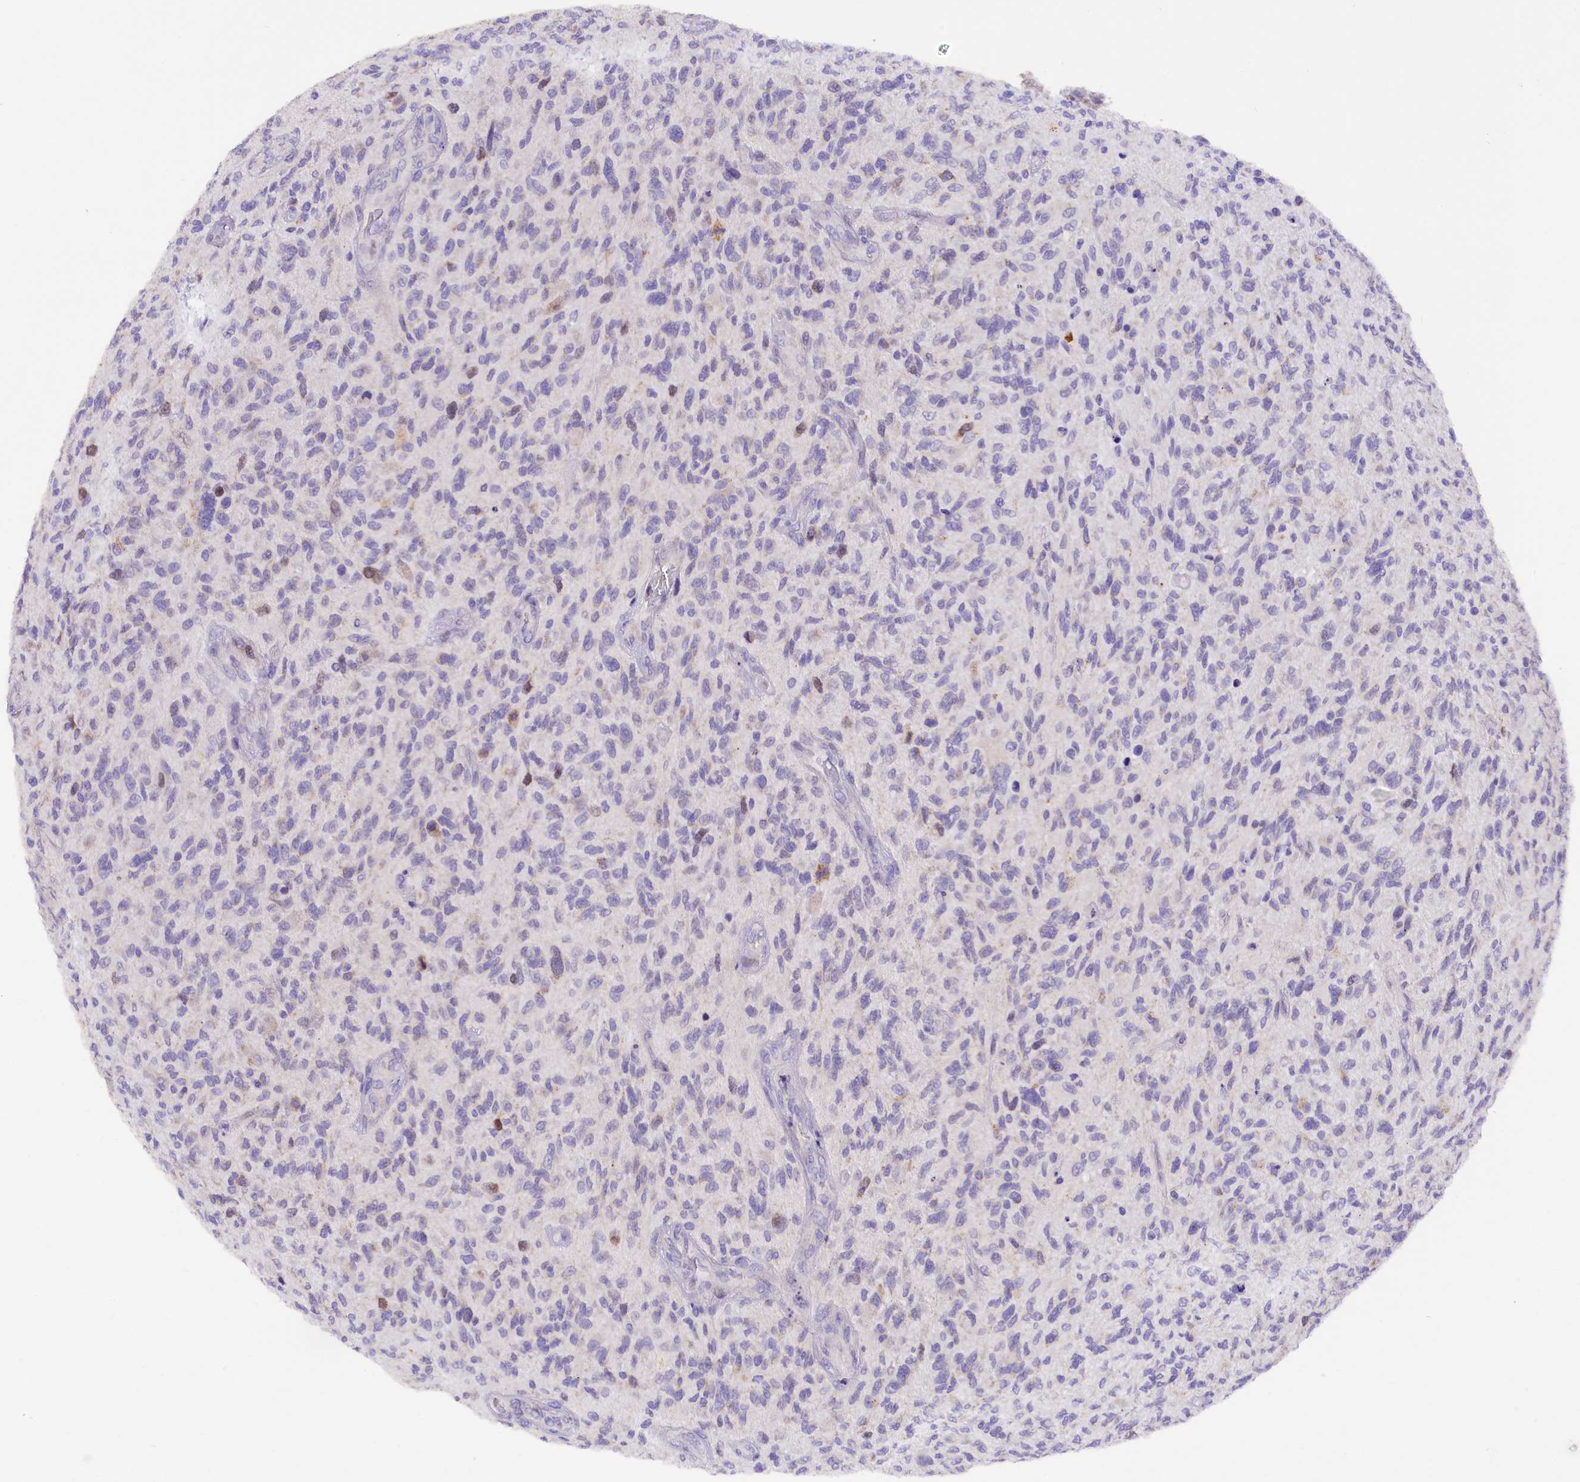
{"staining": {"intensity": "negative", "quantity": "none", "location": "none"}, "tissue": "glioma", "cell_type": "Tumor cells", "image_type": "cancer", "snomed": [{"axis": "morphology", "description": "Glioma, malignant, High grade"}, {"axis": "topography", "description": "Brain"}], "caption": "Histopathology image shows no significant protein positivity in tumor cells of malignant glioma (high-grade).", "gene": "PKIA", "patient": {"sex": "male", "age": 47}}